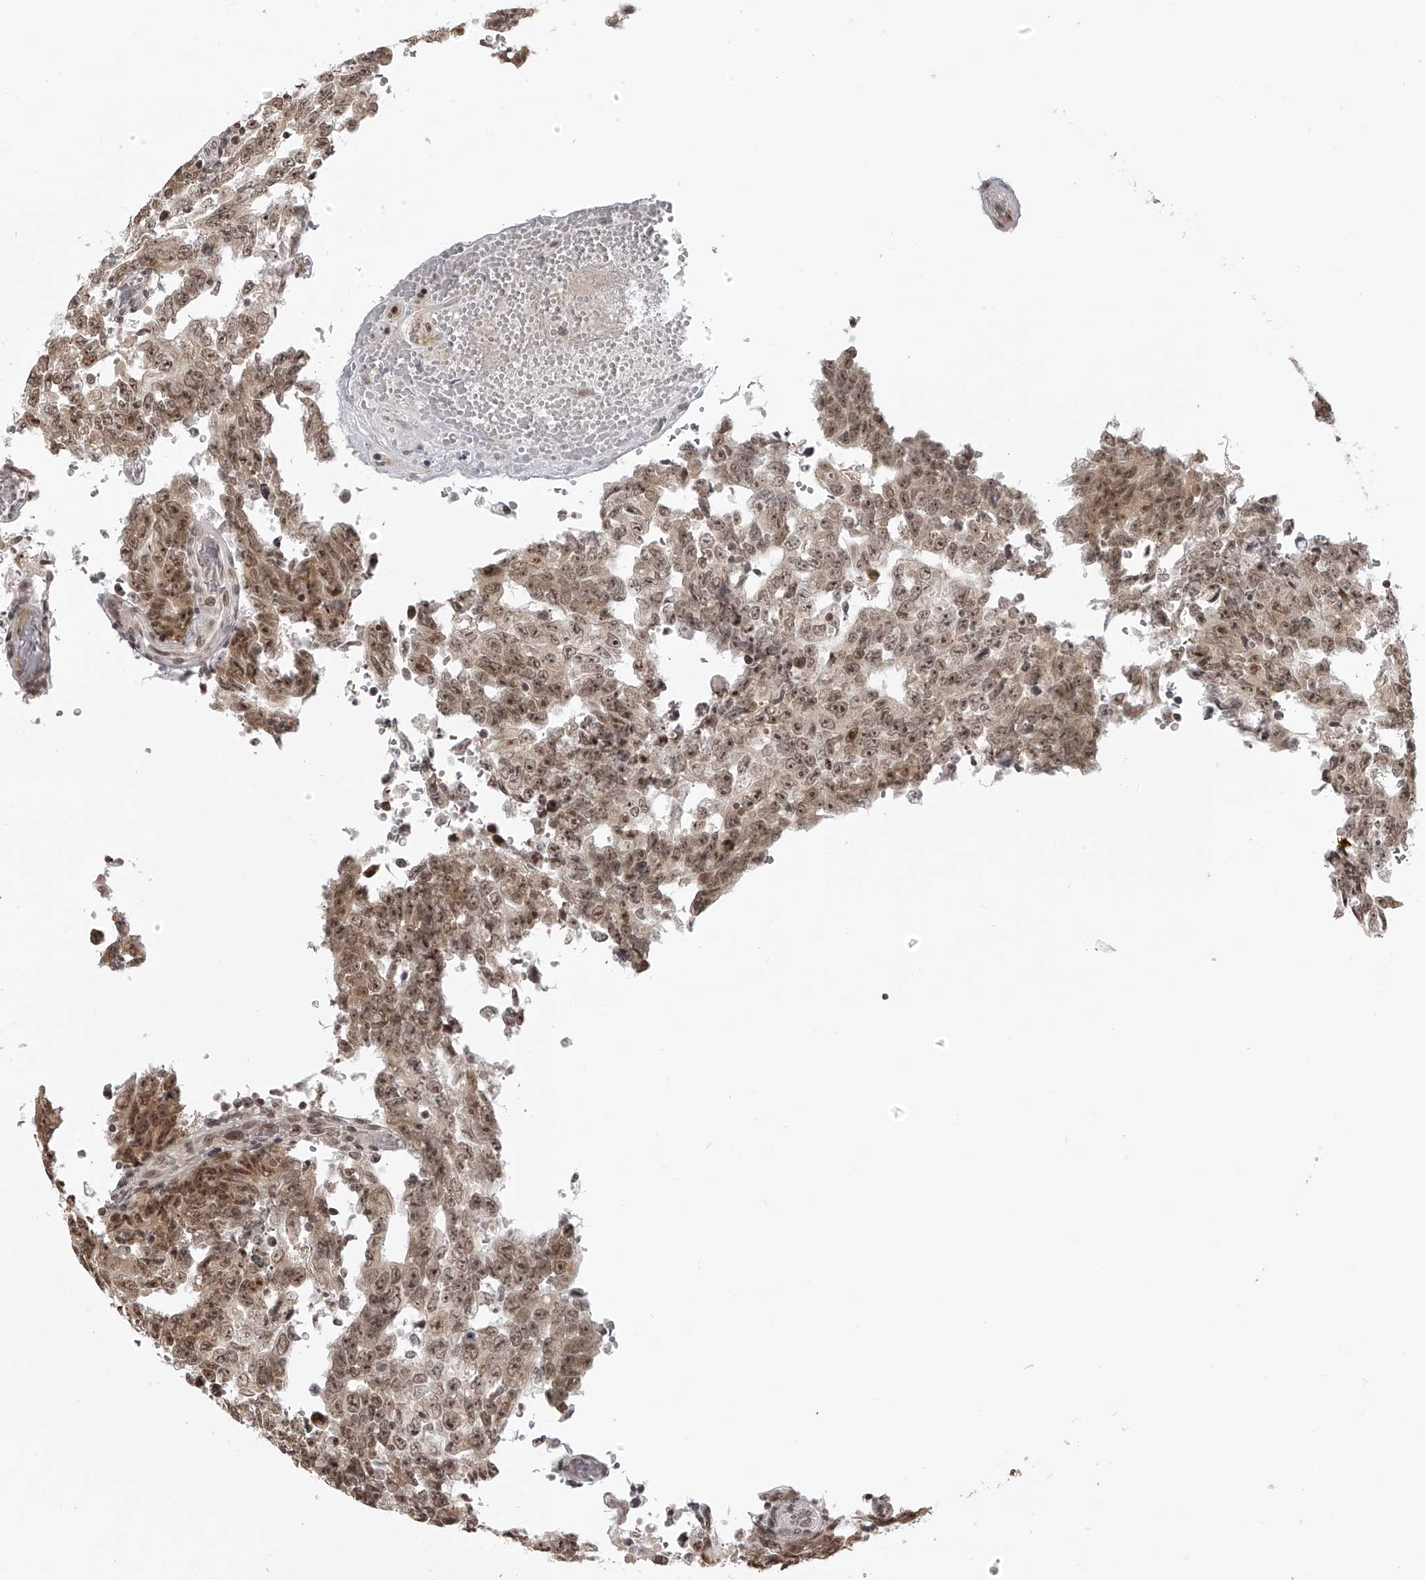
{"staining": {"intensity": "moderate", "quantity": ">75%", "location": "nuclear"}, "tissue": "testis cancer", "cell_type": "Tumor cells", "image_type": "cancer", "snomed": [{"axis": "morphology", "description": "Carcinoma, Embryonal, NOS"}, {"axis": "topography", "description": "Testis"}], "caption": "Moderate nuclear expression is appreciated in about >75% of tumor cells in testis embryonal carcinoma.", "gene": "ODF2L", "patient": {"sex": "male", "age": 26}}